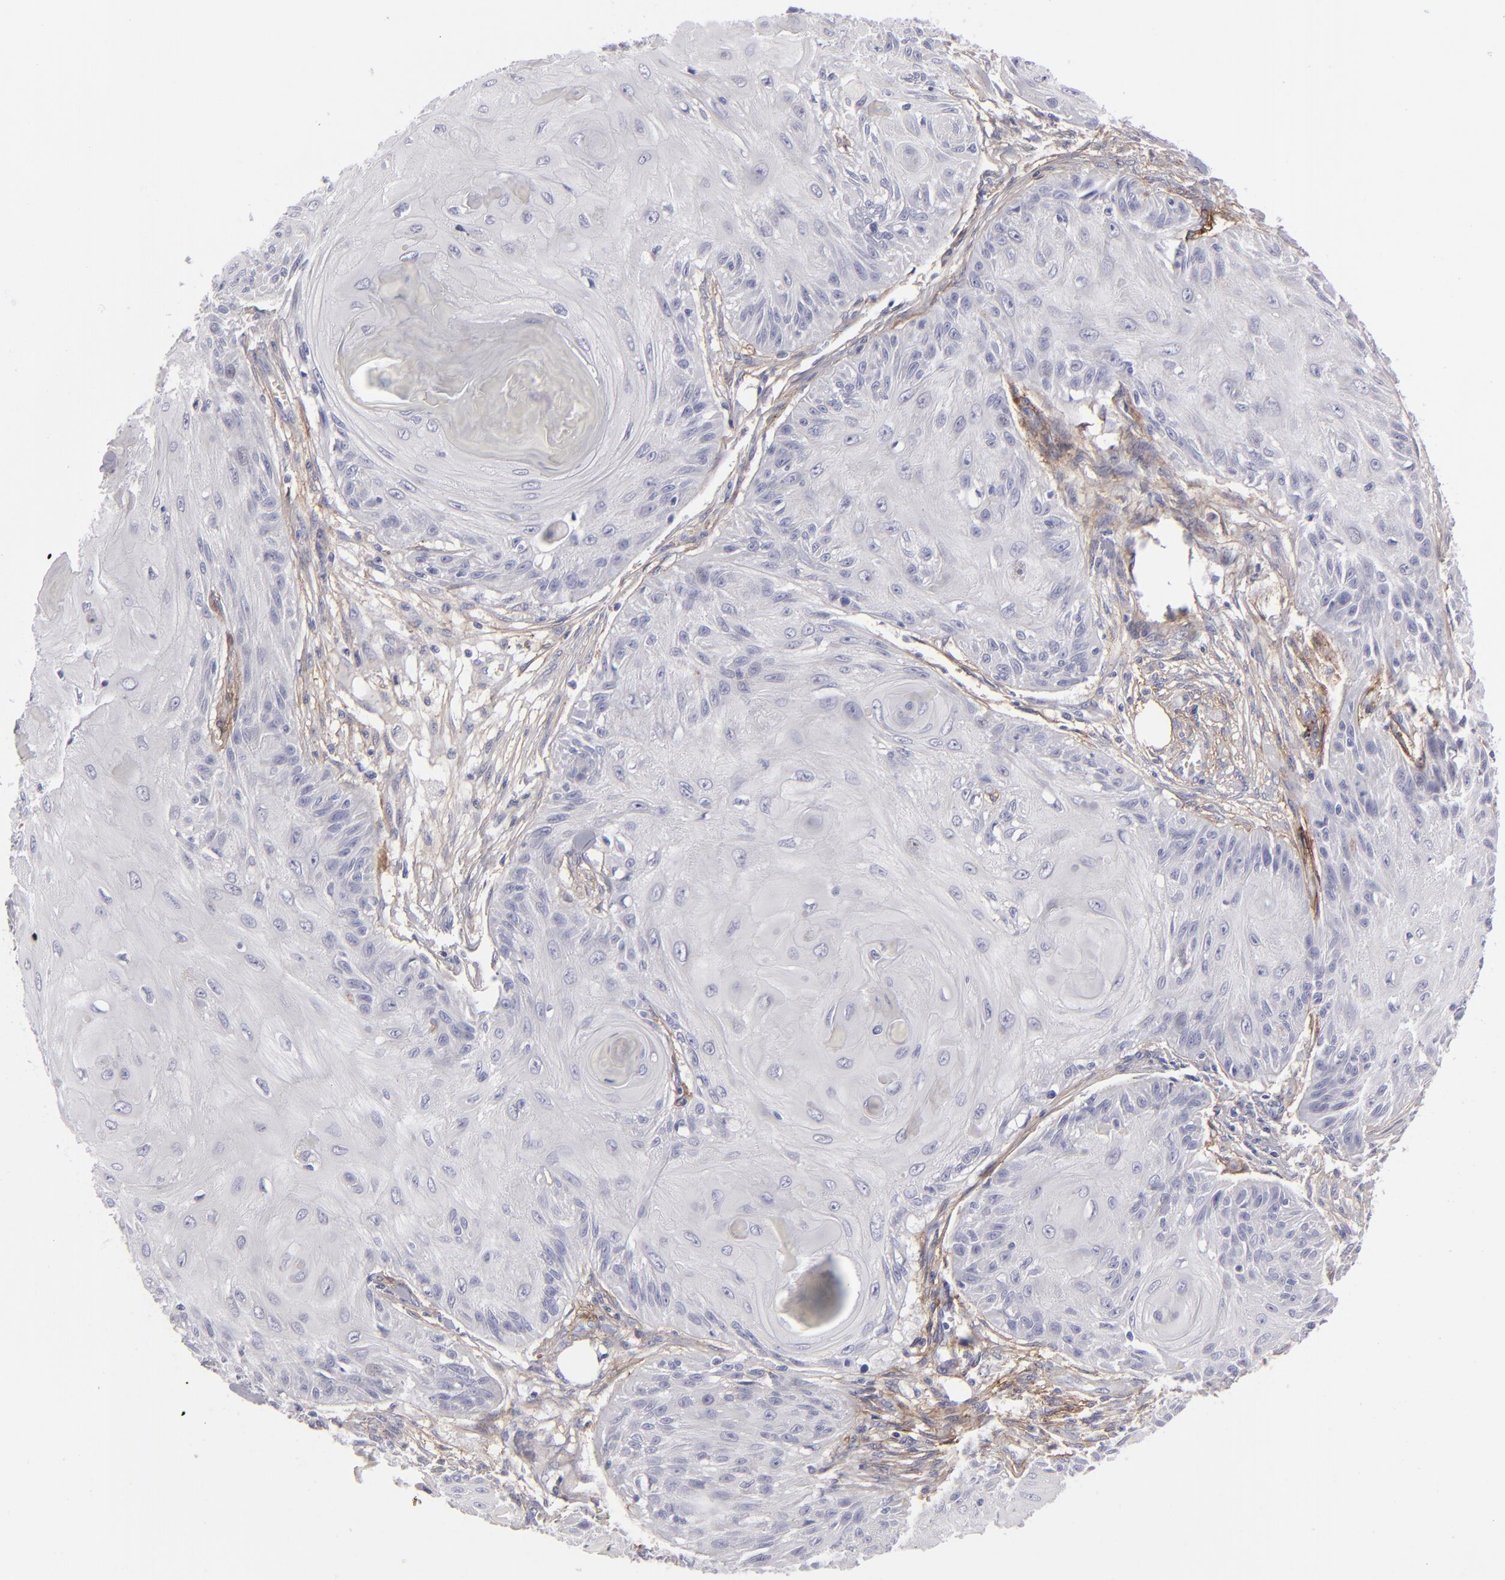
{"staining": {"intensity": "negative", "quantity": "none", "location": "none"}, "tissue": "skin cancer", "cell_type": "Tumor cells", "image_type": "cancer", "snomed": [{"axis": "morphology", "description": "Squamous cell carcinoma, NOS"}, {"axis": "topography", "description": "Skin"}], "caption": "This is a histopathology image of immunohistochemistry (IHC) staining of skin cancer (squamous cell carcinoma), which shows no positivity in tumor cells.", "gene": "ANPEP", "patient": {"sex": "female", "age": 88}}